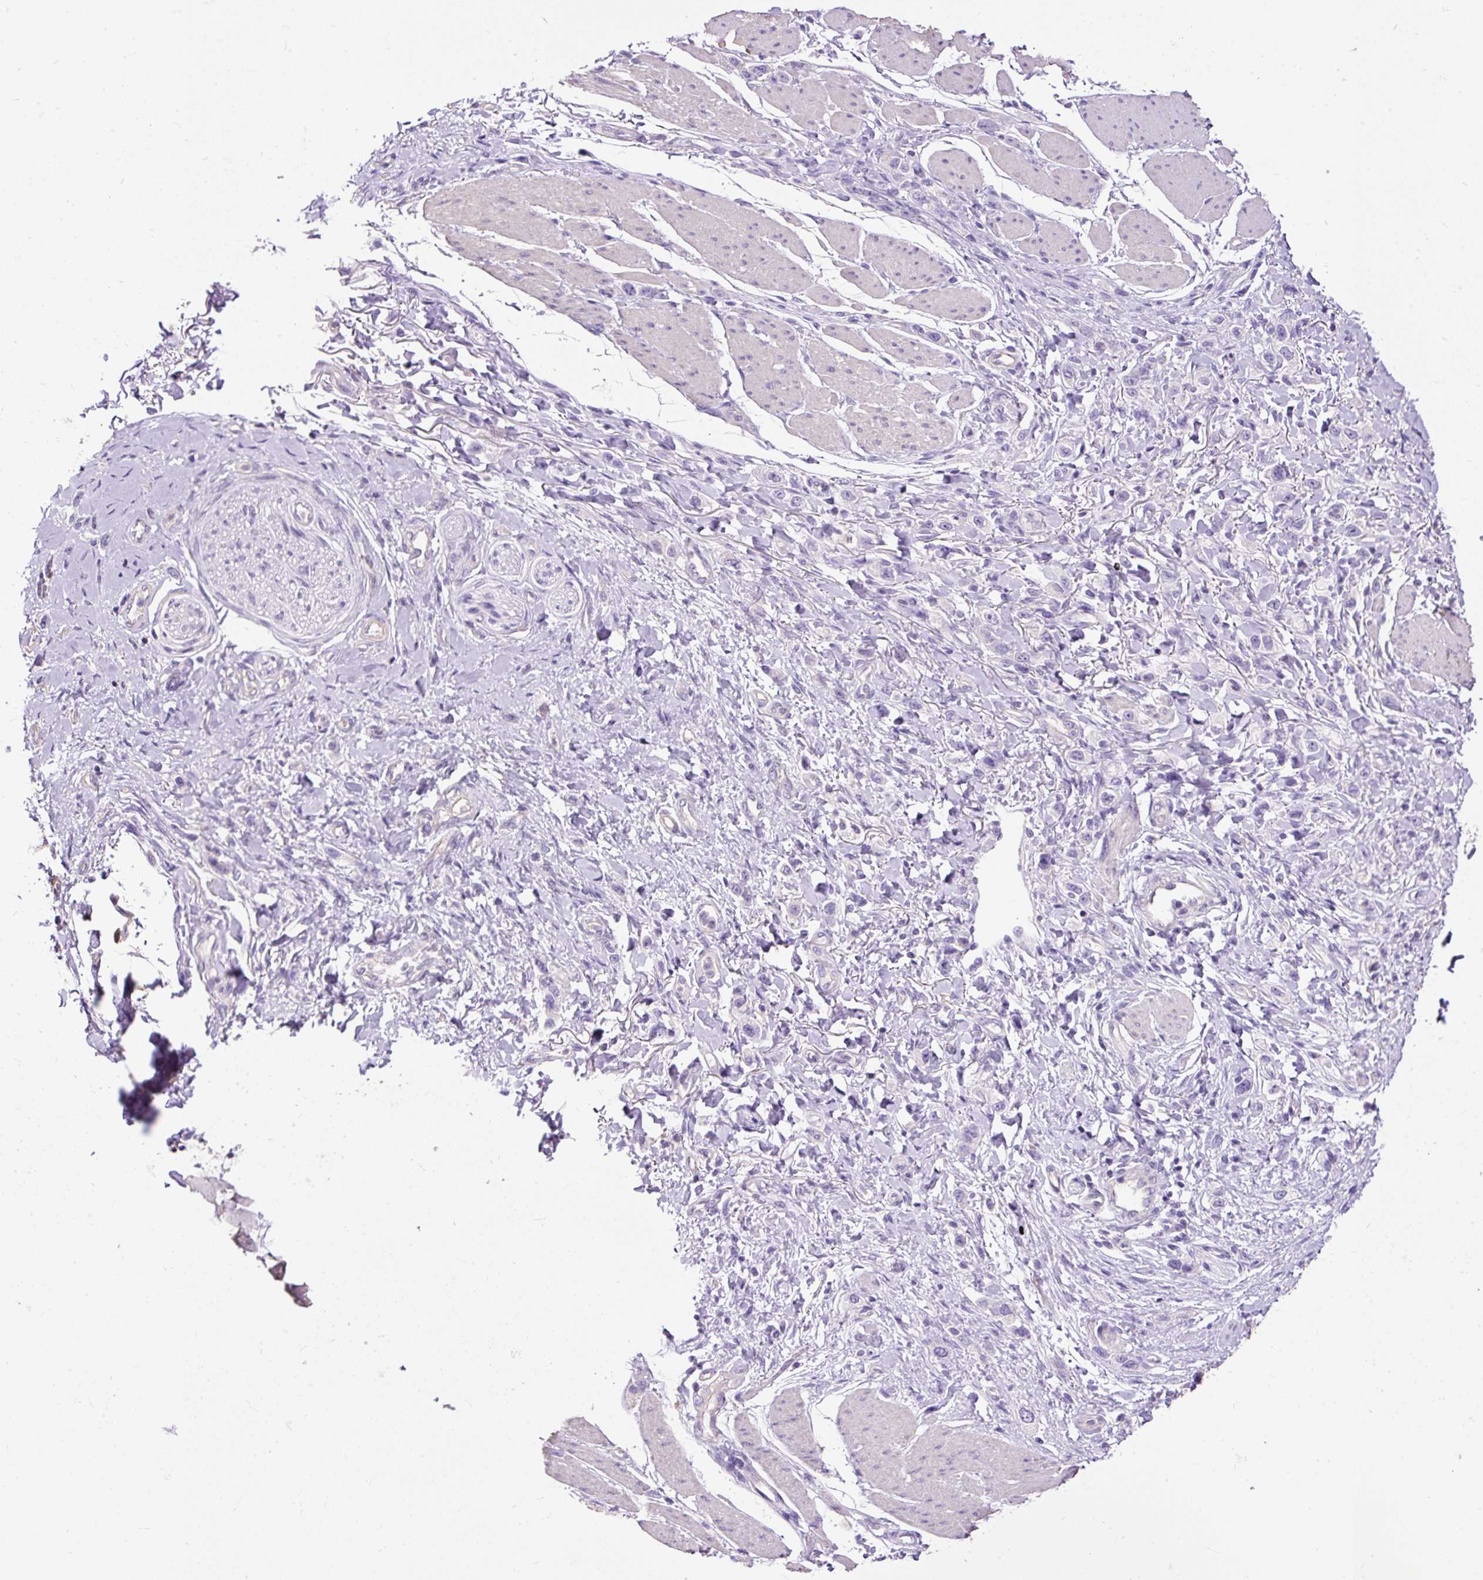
{"staining": {"intensity": "negative", "quantity": "none", "location": "none"}, "tissue": "stomach cancer", "cell_type": "Tumor cells", "image_type": "cancer", "snomed": [{"axis": "morphology", "description": "Adenocarcinoma, NOS"}, {"axis": "topography", "description": "Stomach"}], "caption": "High power microscopy photomicrograph of an IHC histopathology image of stomach cancer (adenocarcinoma), revealing no significant staining in tumor cells.", "gene": "PDIA2", "patient": {"sex": "female", "age": 65}}